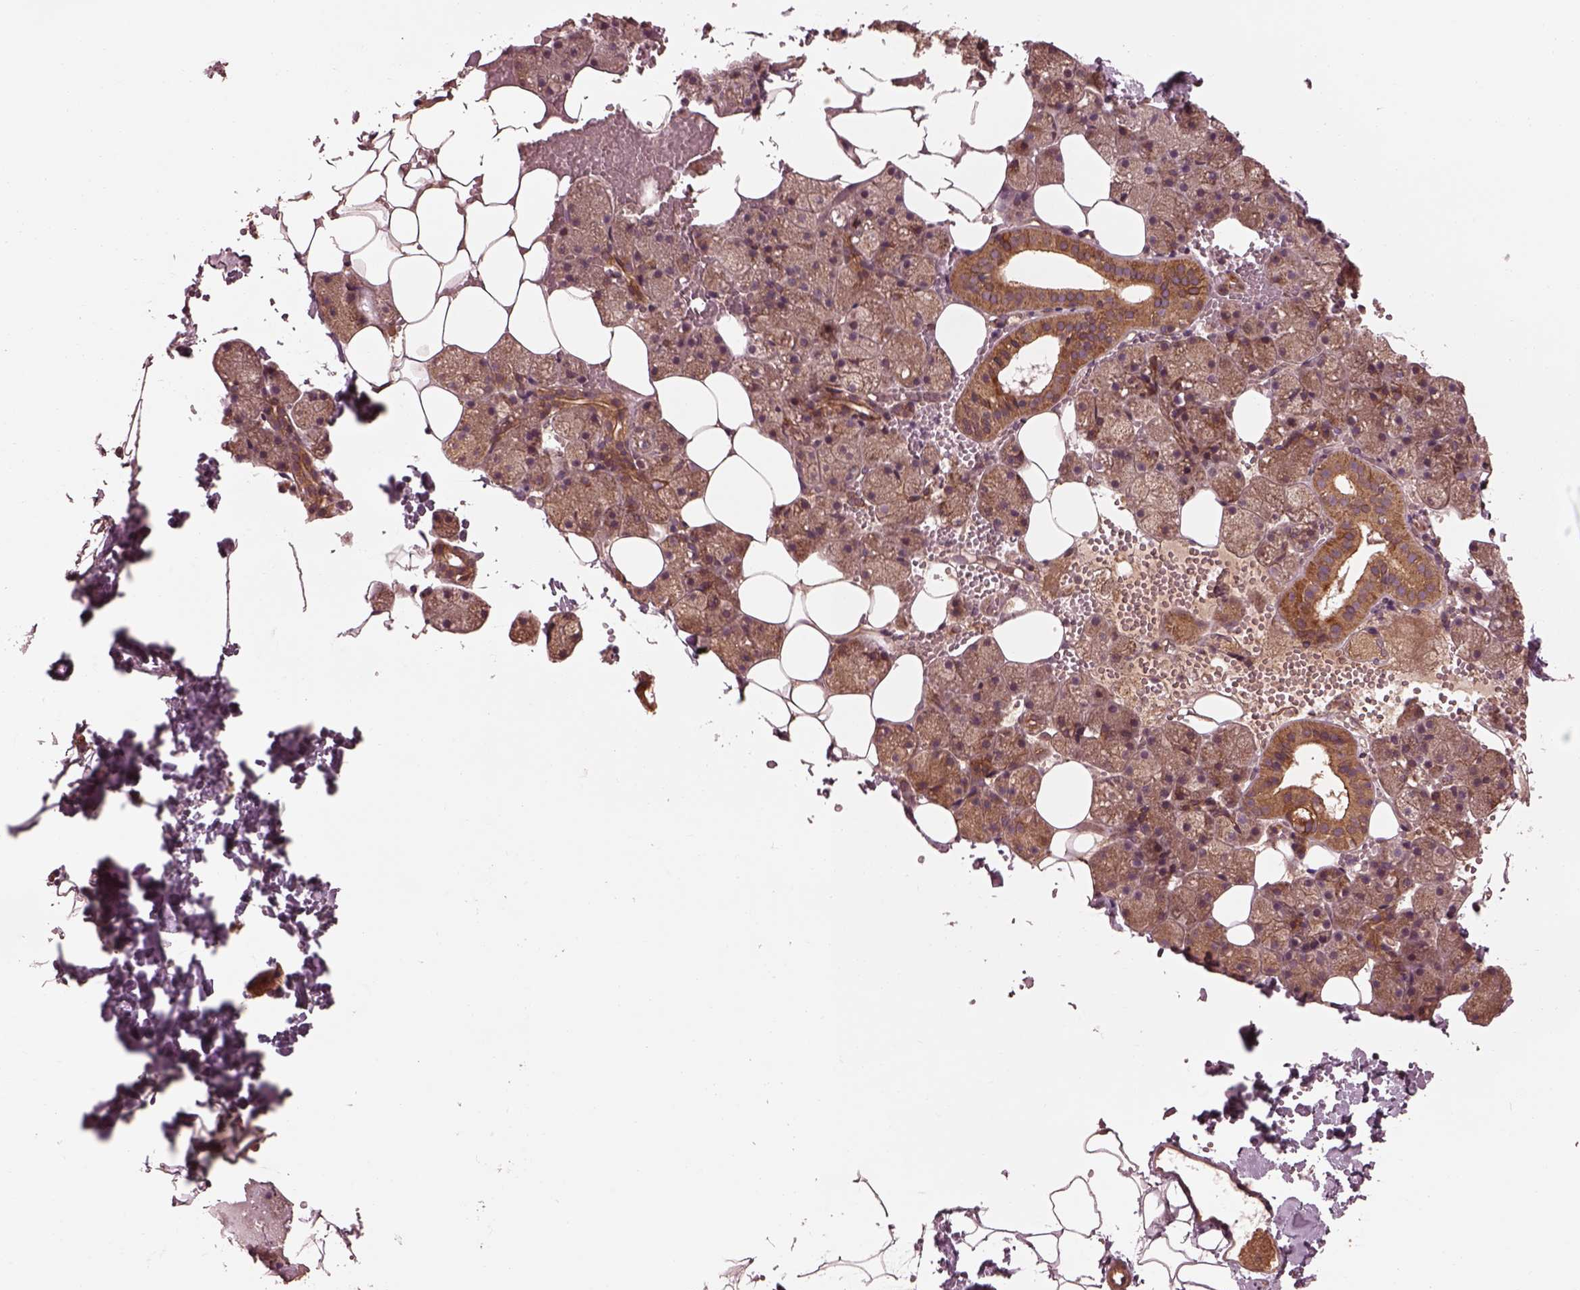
{"staining": {"intensity": "moderate", "quantity": ">75%", "location": "cytoplasmic/membranous"}, "tissue": "salivary gland", "cell_type": "Glandular cells", "image_type": "normal", "snomed": [{"axis": "morphology", "description": "Normal tissue, NOS"}, {"axis": "topography", "description": "Salivary gland"}], "caption": "Normal salivary gland shows moderate cytoplasmic/membranous staining in approximately >75% of glandular cells.", "gene": "PIK3R2", "patient": {"sex": "male", "age": 38}}